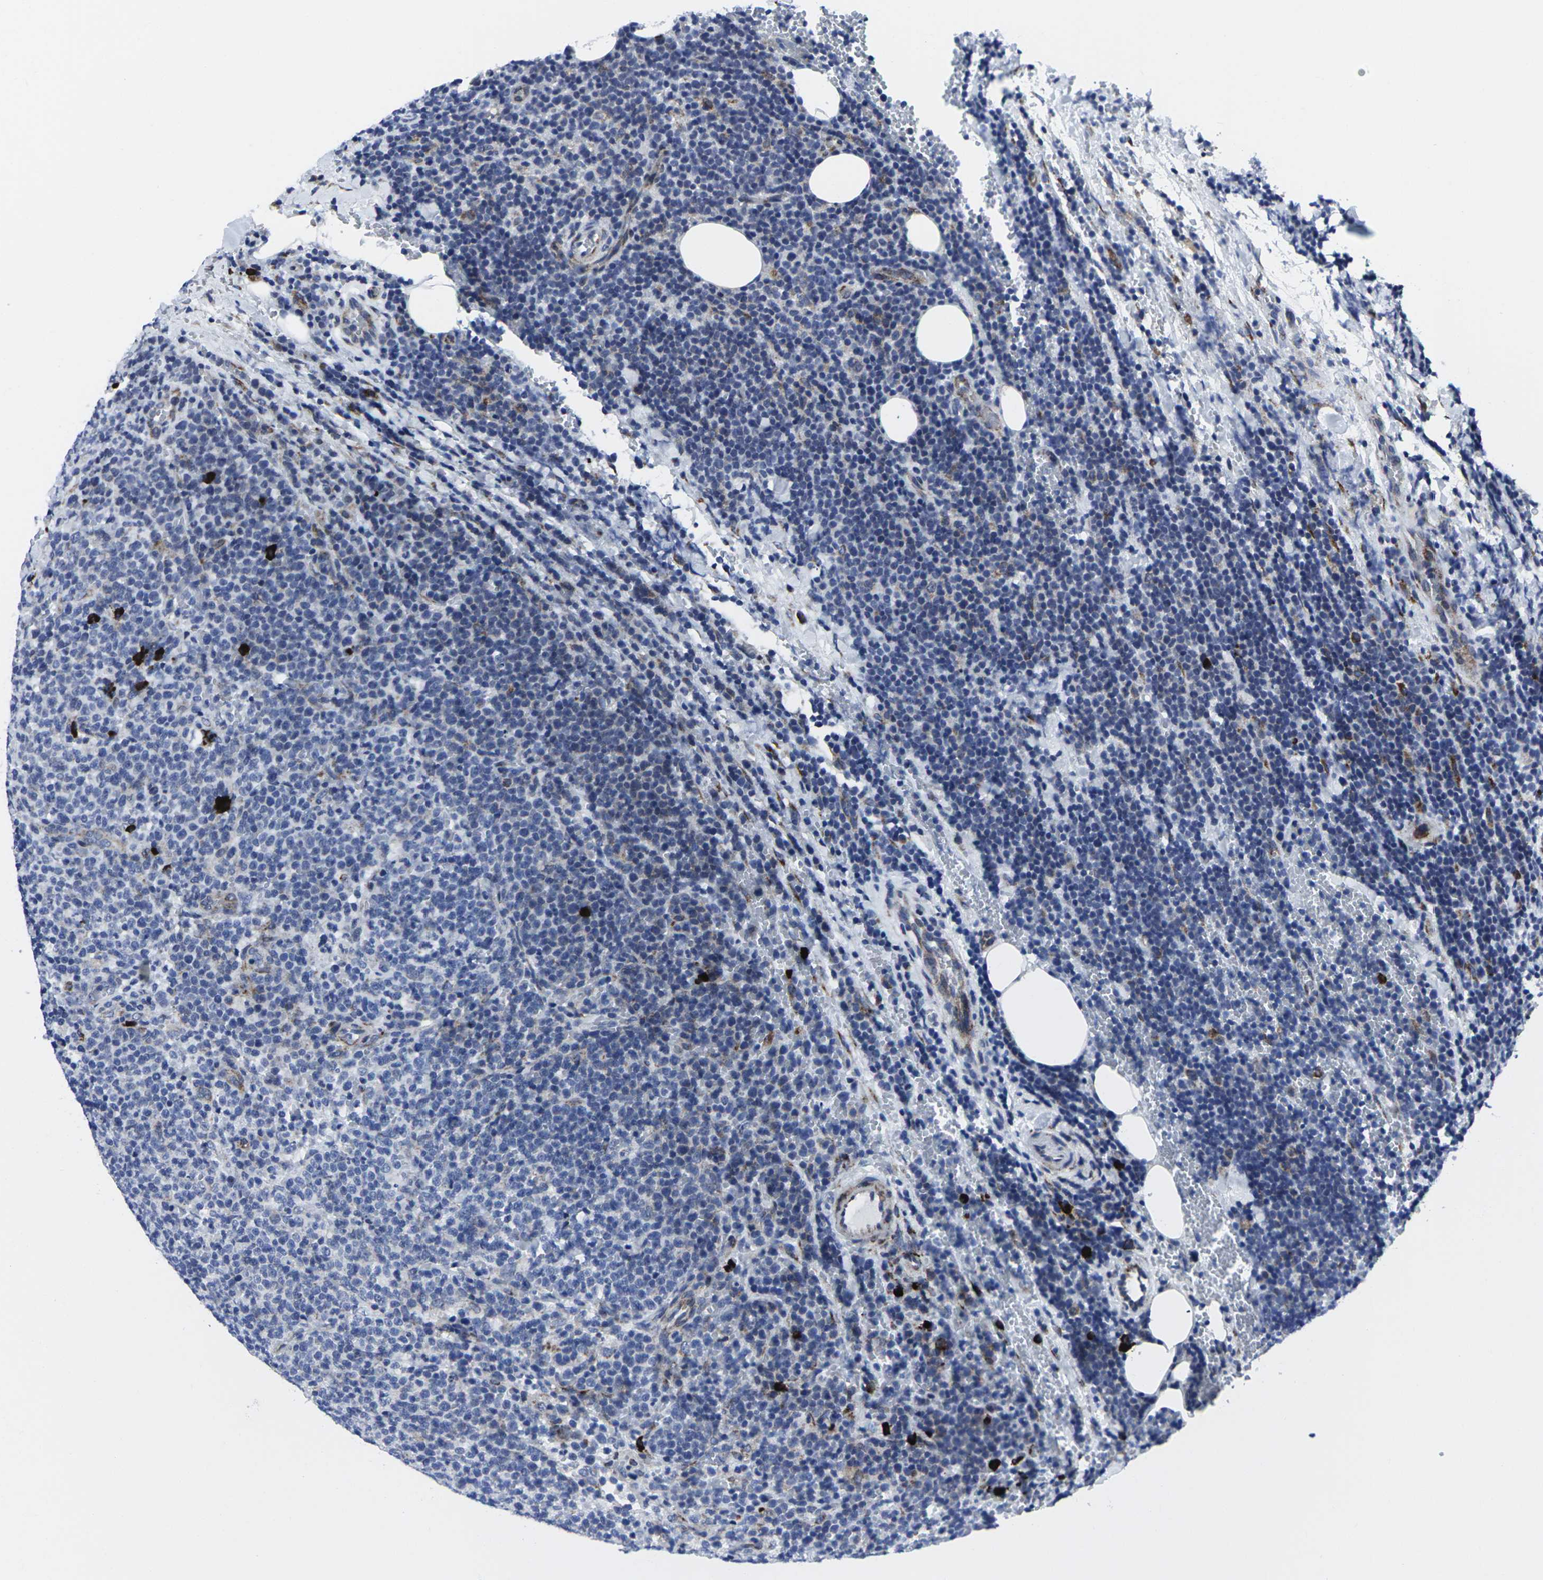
{"staining": {"intensity": "negative", "quantity": "none", "location": "none"}, "tissue": "lymphoma", "cell_type": "Tumor cells", "image_type": "cancer", "snomed": [{"axis": "morphology", "description": "Malignant lymphoma, non-Hodgkin's type, High grade"}, {"axis": "topography", "description": "Lymph node"}], "caption": "The immunohistochemistry micrograph has no significant expression in tumor cells of lymphoma tissue.", "gene": "RPN1", "patient": {"sex": "male", "age": 61}}